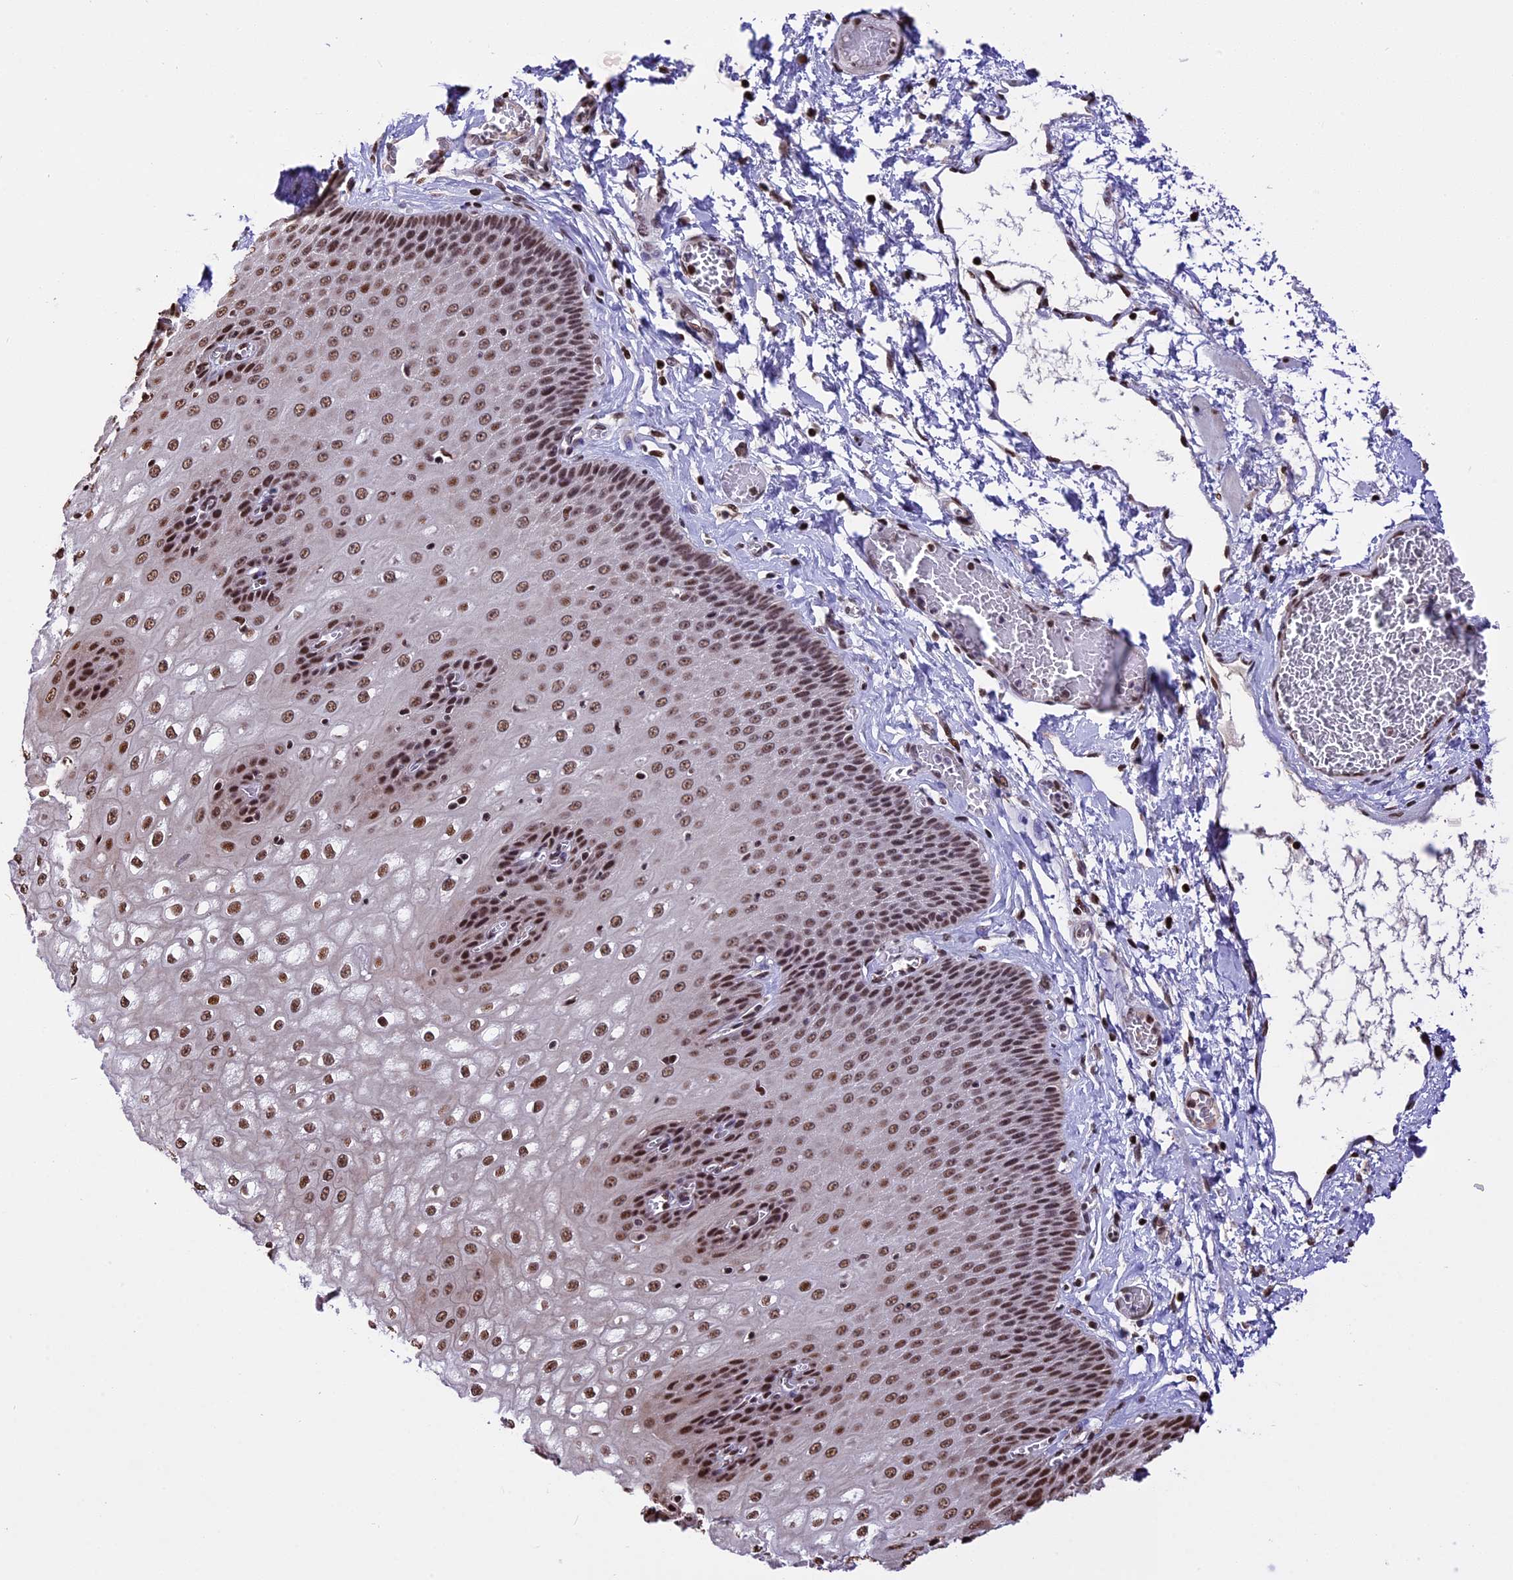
{"staining": {"intensity": "strong", "quantity": ">75%", "location": "nuclear"}, "tissue": "esophagus", "cell_type": "Squamous epithelial cells", "image_type": "normal", "snomed": [{"axis": "morphology", "description": "Normal tissue, NOS"}, {"axis": "topography", "description": "Esophagus"}], "caption": "High-power microscopy captured an IHC image of normal esophagus, revealing strong nuclear expression in approximately >75% of squamous epithelial cells.", "gene": "POLR3E", "patient": {"sex": "male", "age": 60}}